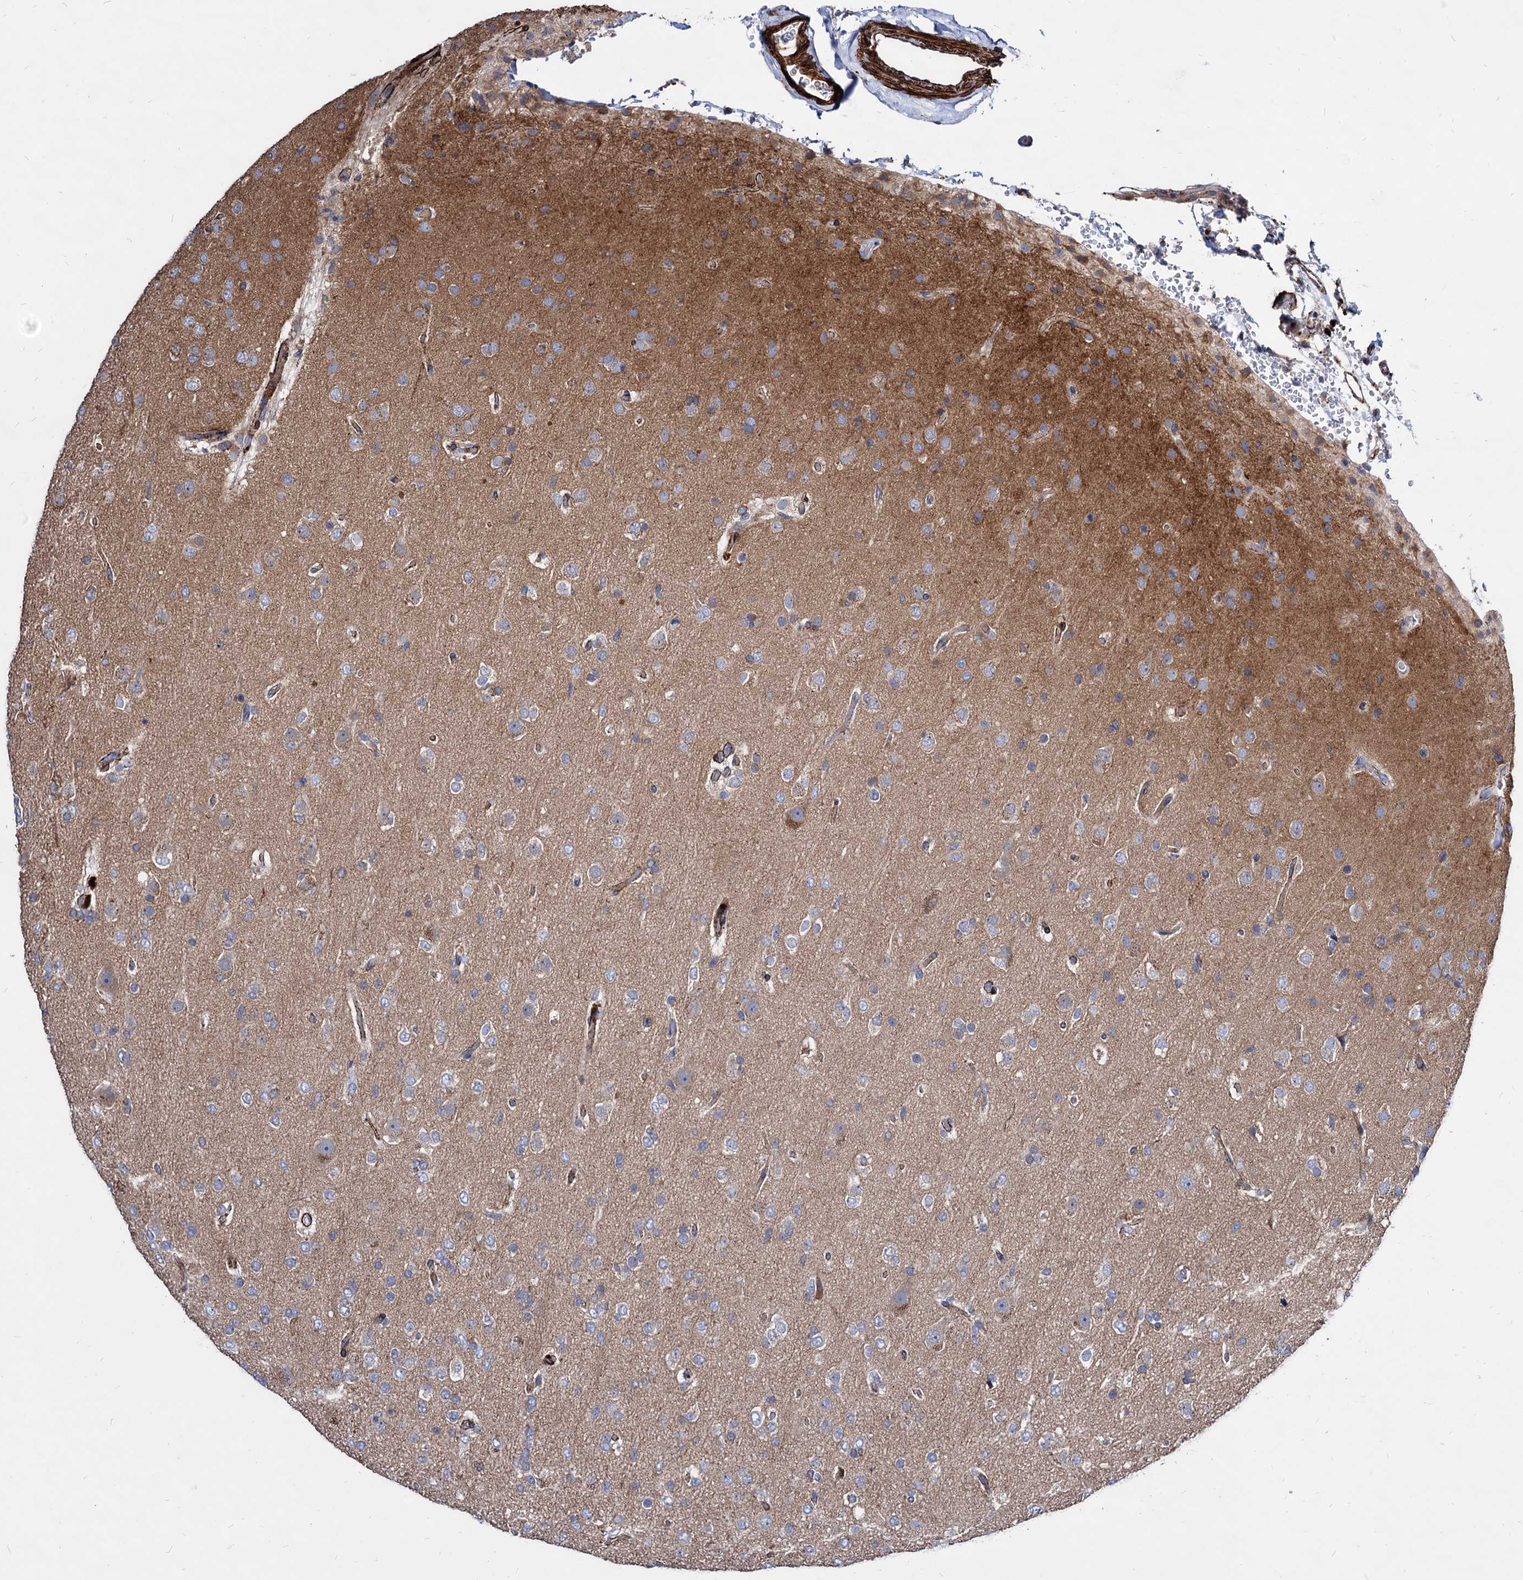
{"staining": {"intensity": "negative", "quantity": "none", "location": "none"}, "tissue": "glioma", "cell_type": "Tumor cells", "image_type": "cancer", "snomed": [{"axis": "morphology", "description": "Glioma, malignant, Low grade"}, {"axis": "topography", "description": "Brain"}], "caption": "Immunohistochemical staining of human glioma displays no significant staining in tumor cells. (DAB IHC visualized using brightfield microscopy, high magnification).", "gene": "WDR11", "patient": {"sex": "male", "age": 65}}